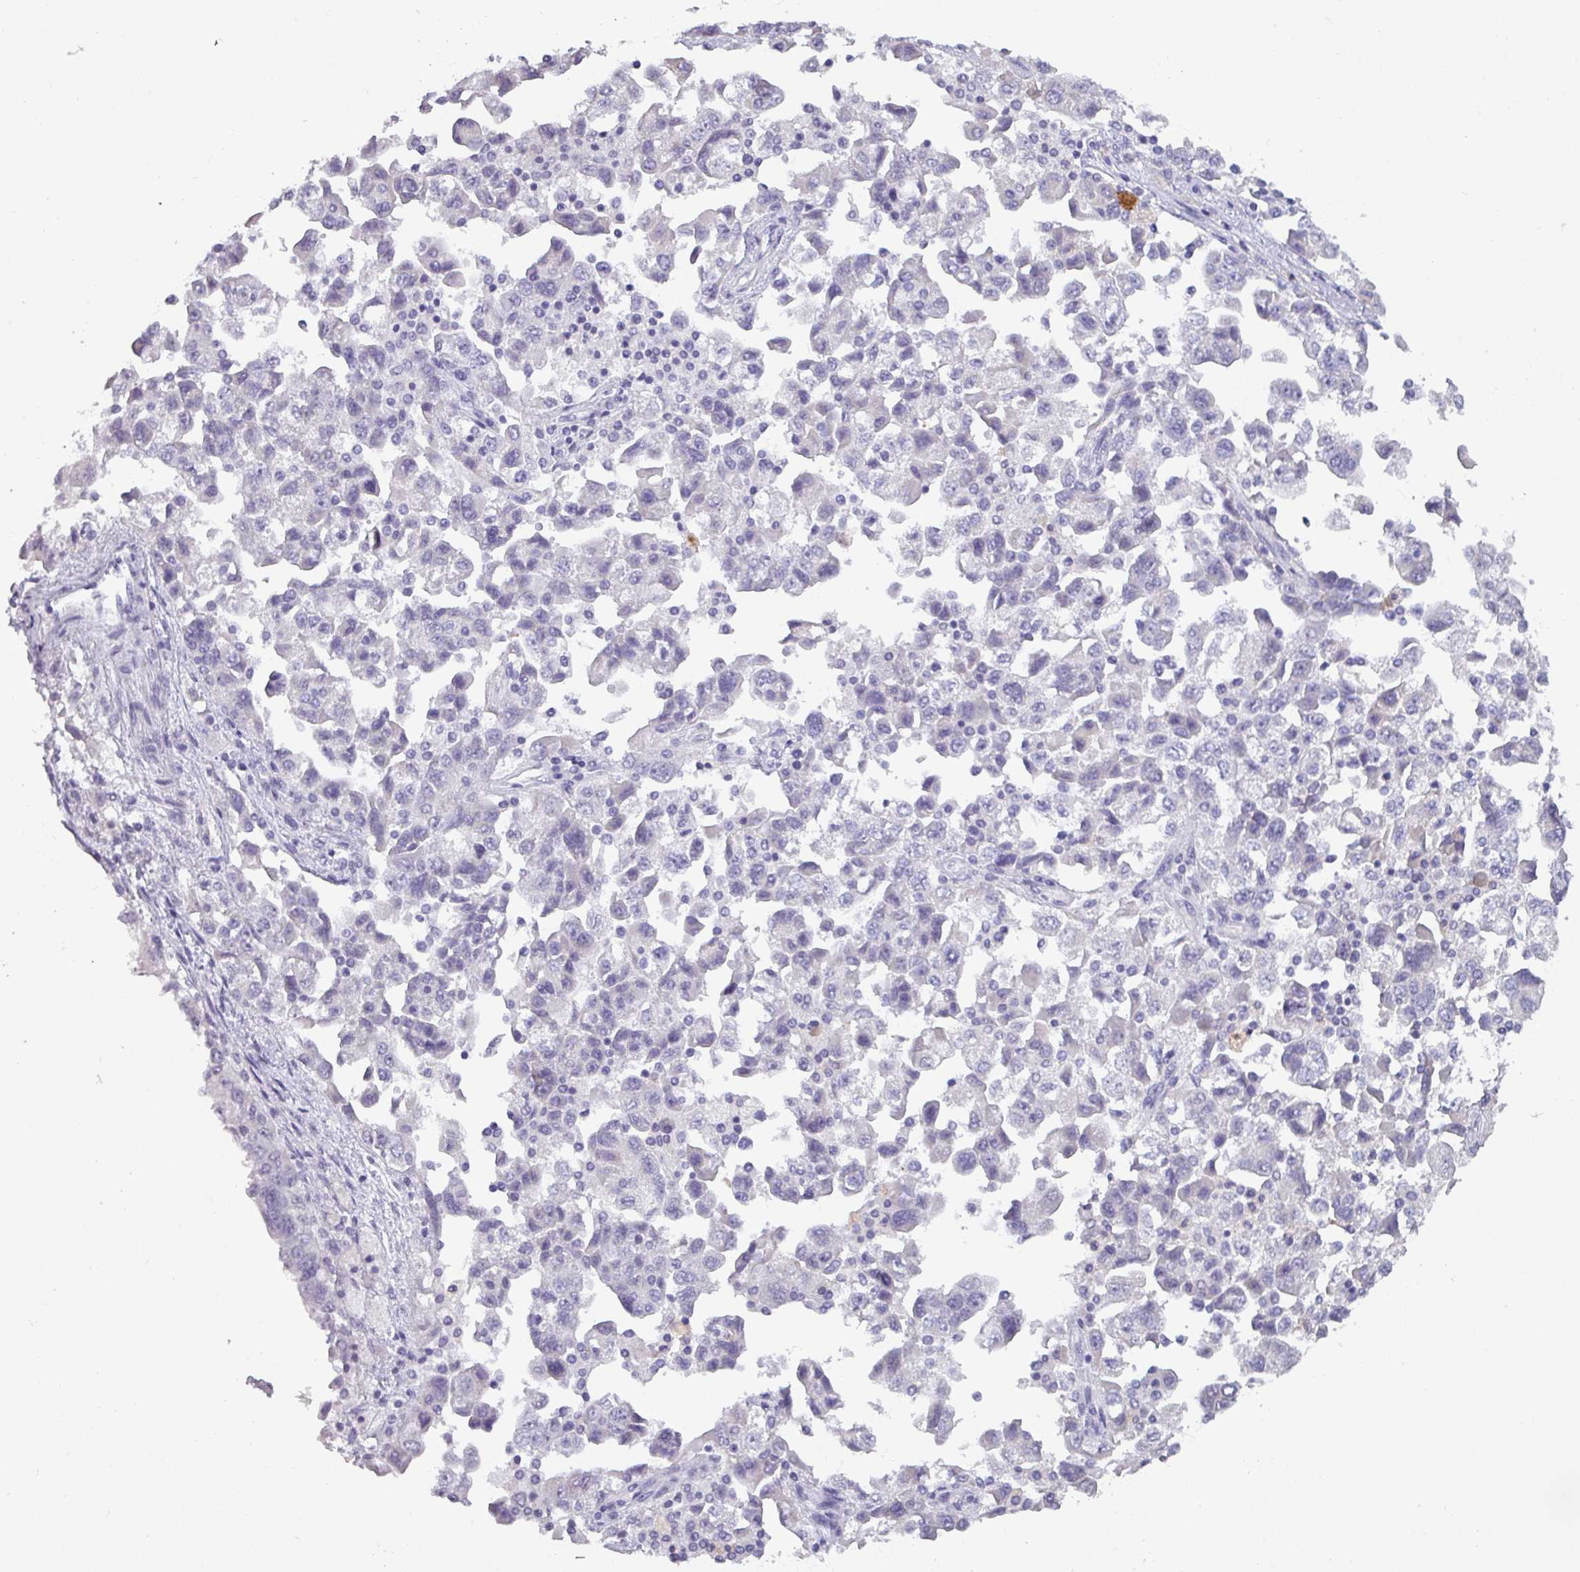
{"staining": {"intensity": "negative", "quantity": "none", "location": "none"}, "tissue": "ovarian cancer", "cell_type": "Tumor cells", "image_type": "cancer", "snomed": [{"axis": "morphology", "description": "Carcinoma, NOS"}, {"axis": "morphology", "description": "Cystadenocarcinoma, serous, NOS"}, {"axis": "topography", "description": "Ovary"}], "caption": "A high-resolution micrograph shows IHC staining of ovarian cancer, which reveals no significant positivity in tumor cells. The staining is performed using DAB brown chromogen with nuclei counter-stained in using hematoxylin.", "gene": "SLC26A9", "patient": {"sex": "female", "age": 69}}